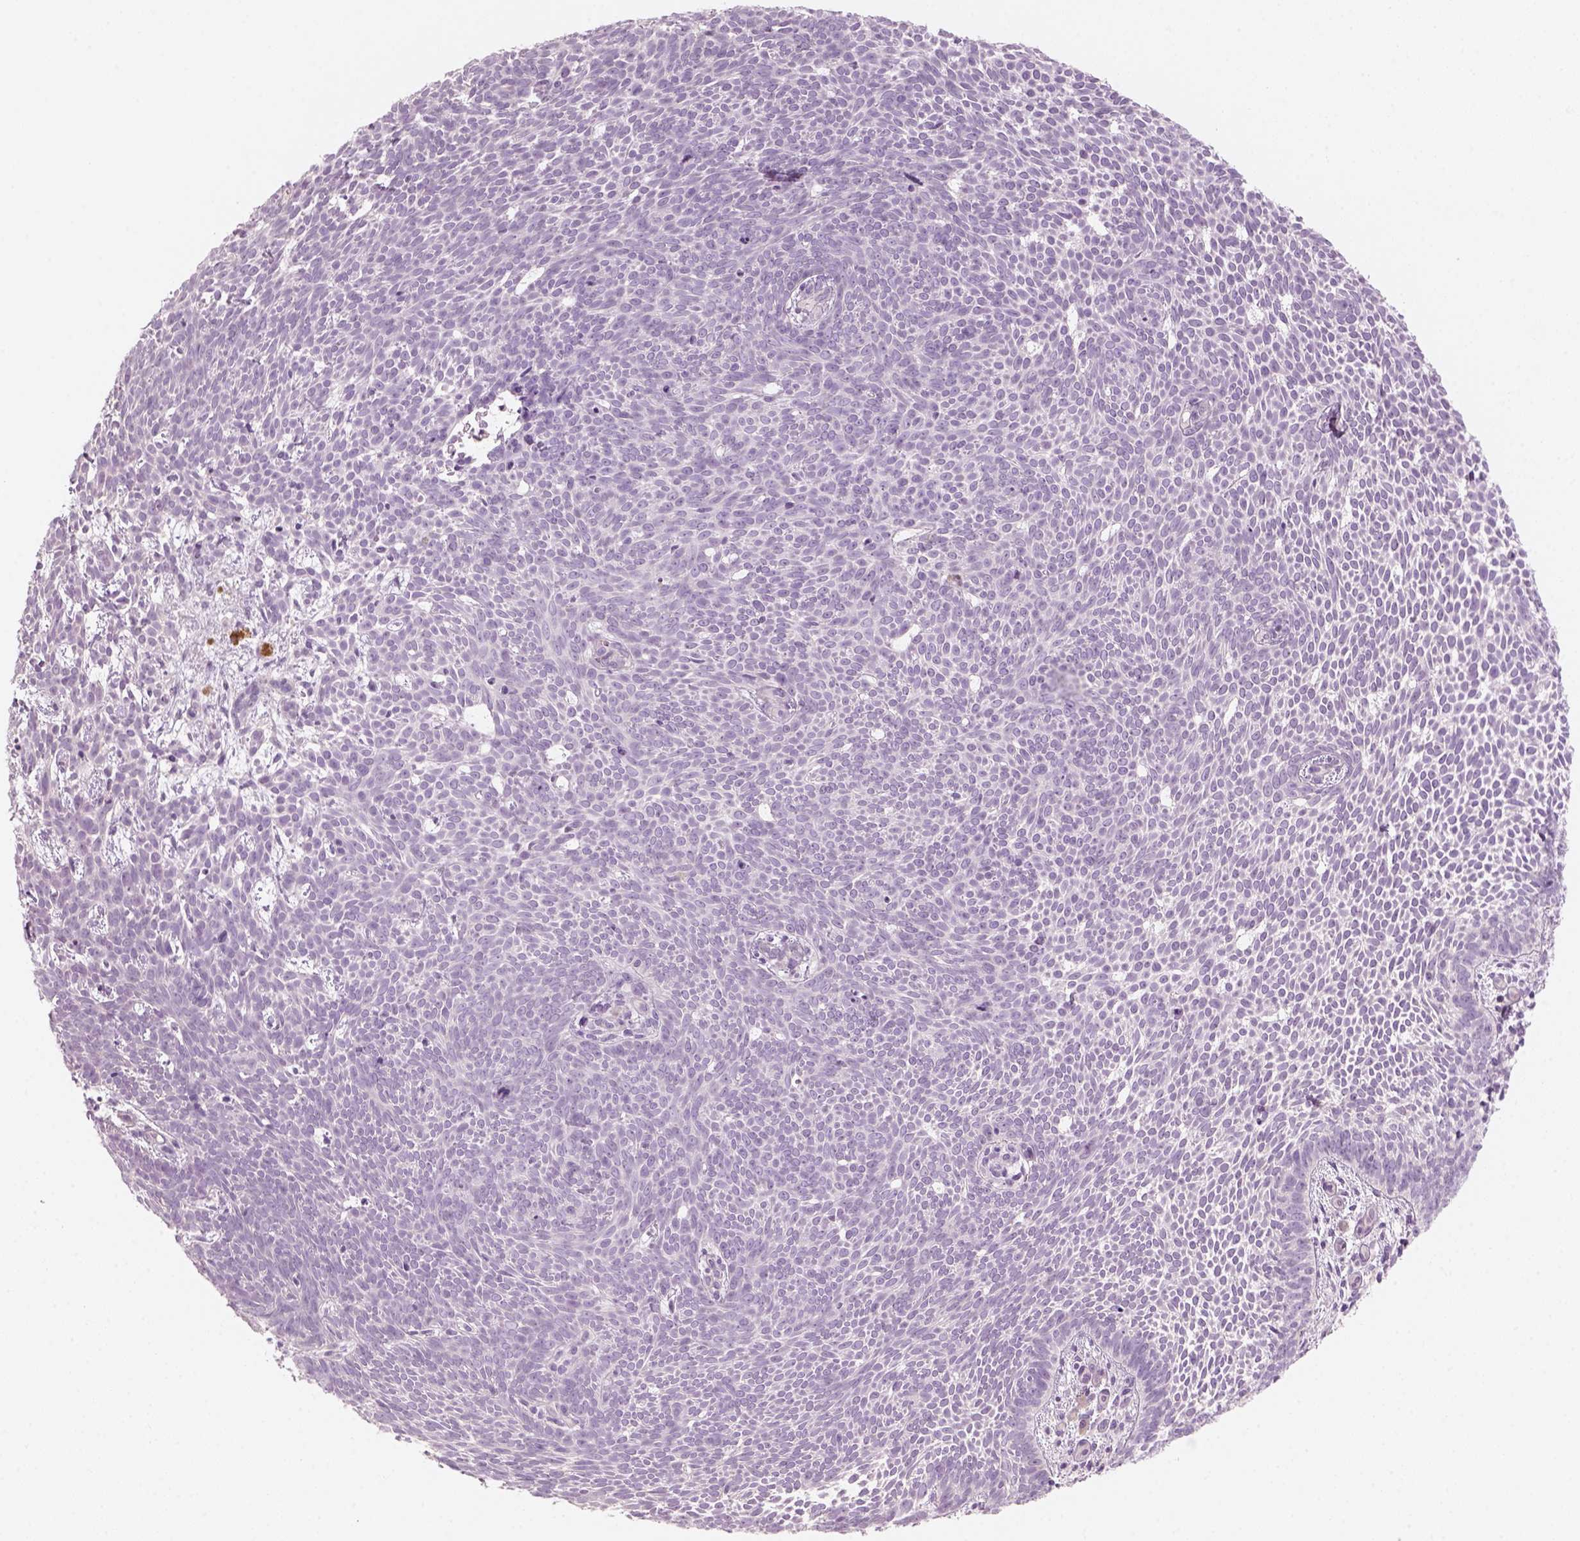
{"staining": {"intensity": "negative", "quantity": "none", "location": "none"}, "tissue": "skin cancer", "cell_type": "Tumor cells", "image_type": "cancer", "snomed": [{"axis": "morphology", "description": "Basal cell carcinoma"}, {"axis": "topography", "description": "Skin"}], "caption": "Tumor cells are negative for protein expression in human skin basal cell carcinoma.", "gene": "KRT25", "patient": {"sex": "male", "age": 59}}